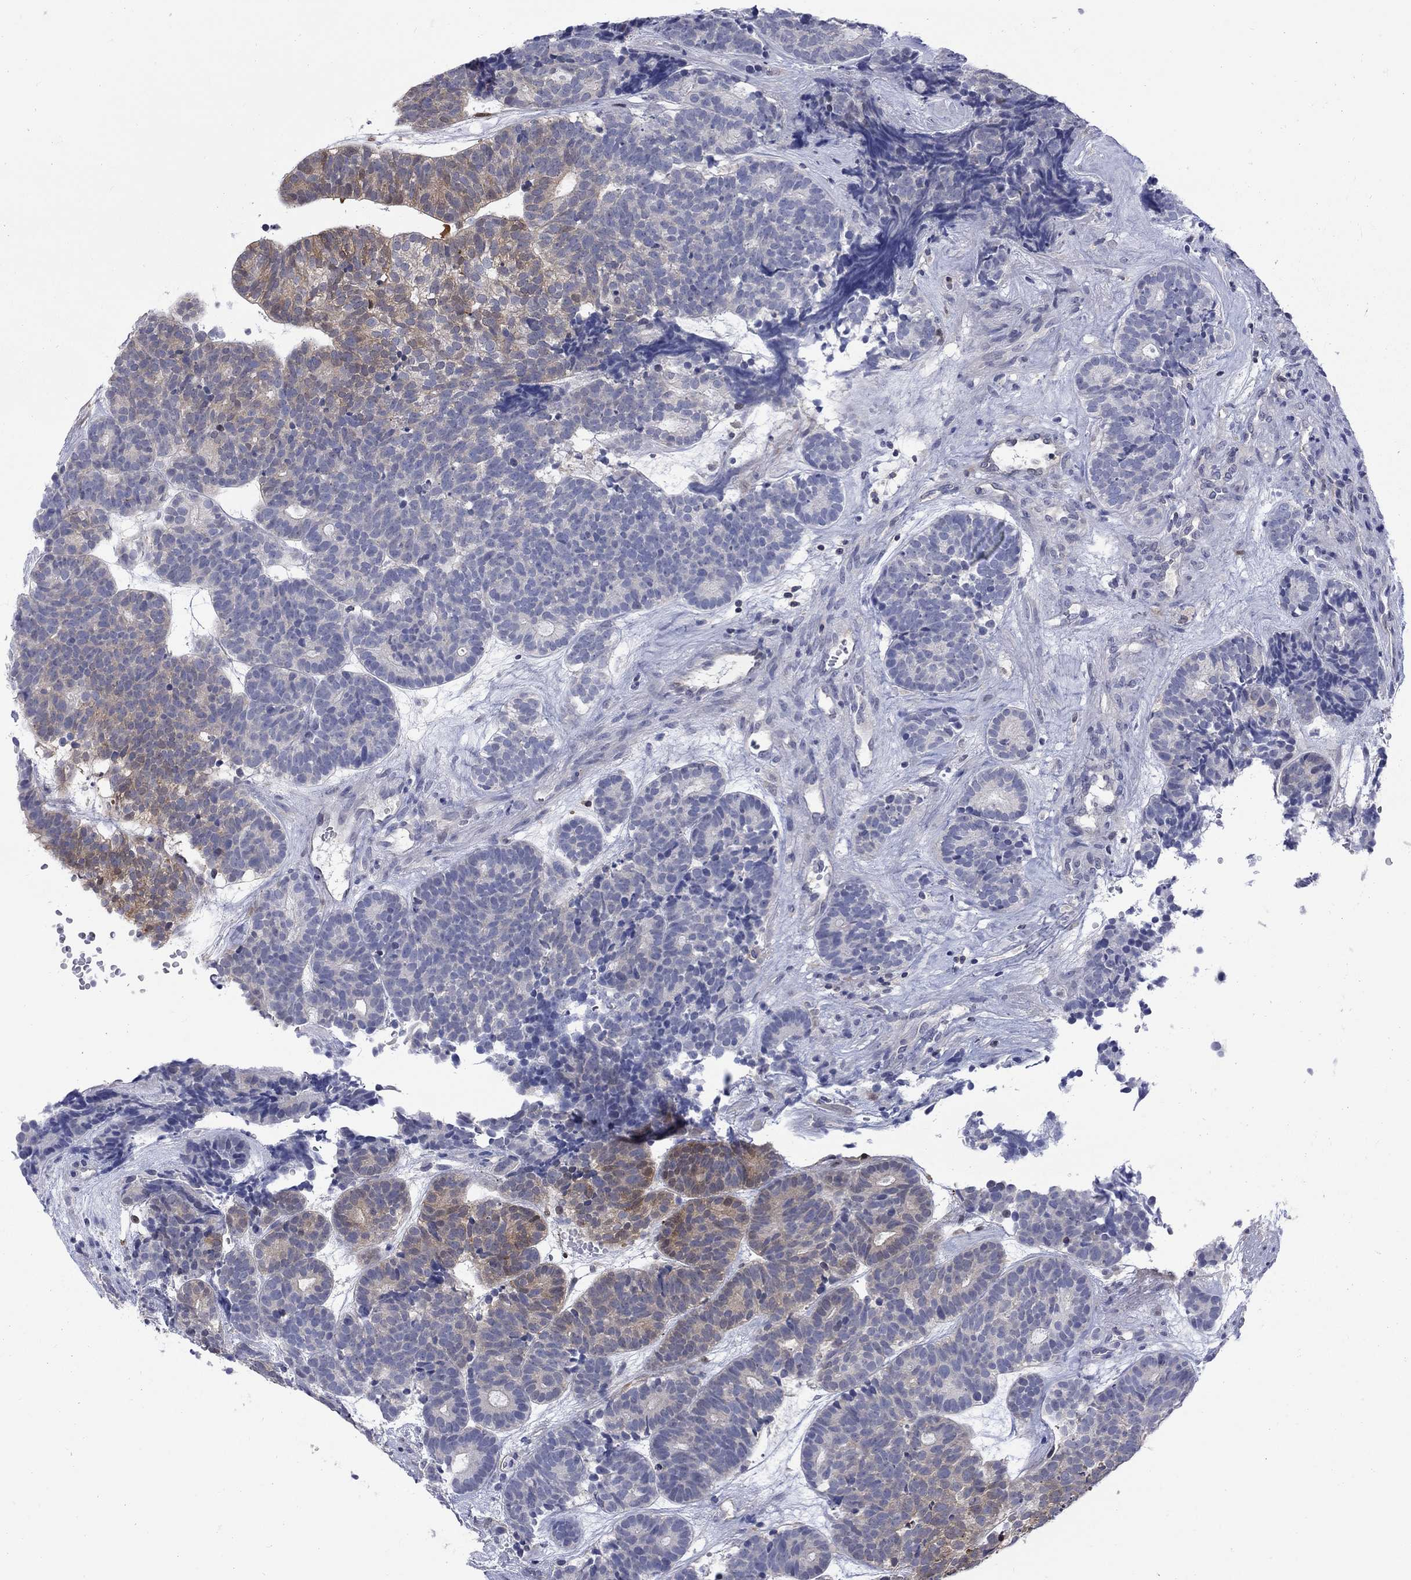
{"staining": {"intensity": "moderate", "quantity": "<25%", "location": "cytoplasmic/membranous"}, "tissue": "head and neck cancer", "cell_type": "Tumor cells", "image_type": "cancer", "snomed": [{"axis": "morphology", "description": "Adenocarcinoma, NOS"}, {"axis": "topography", "description": "Head-Neck"}], "caption": "Immunohistochemical staining of head and neck adenocarcinoma displays low levels of moderate cytoplasmic/membranous protein positivity in approximately <25% of tumor cells.", "gene": "HKDC1", "patient": {"sex": "female", "age": 81}}